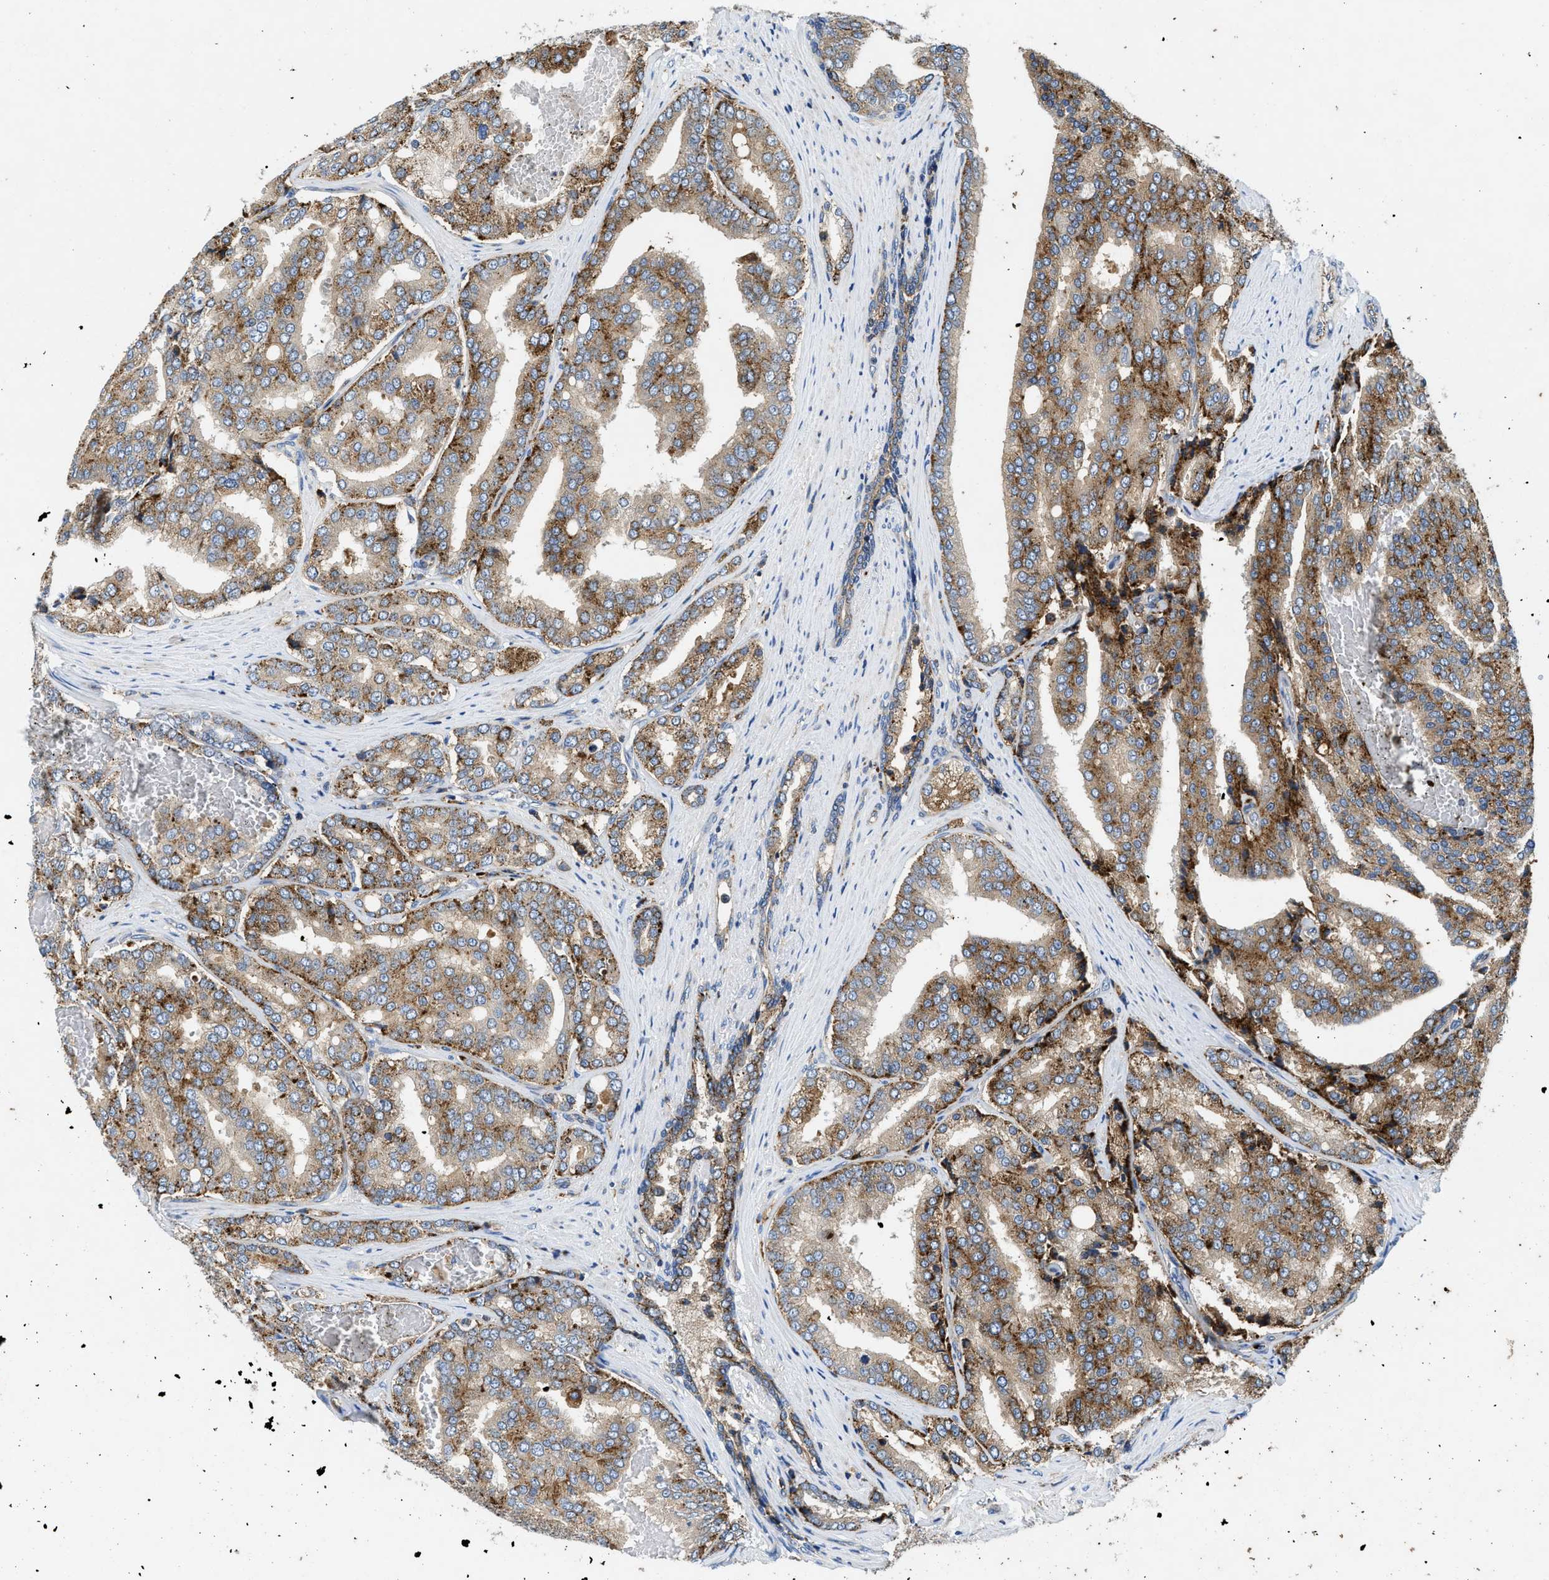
{"staining": {"intensity": "moderate", "quantity": "25%-75%", "location": "cytoplasmic/membranous"}, "tissue": "prostate cancer", "cell_type": "Tumor cells", "image_type": "cancer", "snomed": [{"axis": "morphology", "description": "Adenocarcinoma, High grade"}, {"axis": "topography", "description": "Prostate"}], "caption": "A brown stain shows moderate cytoplasmic/membranous expression of a protein in prostate adenocarcinoma (high-grade) tumor cells.", "gene": "ENPP4", "patient": {"sex": "male", "age": 50}}